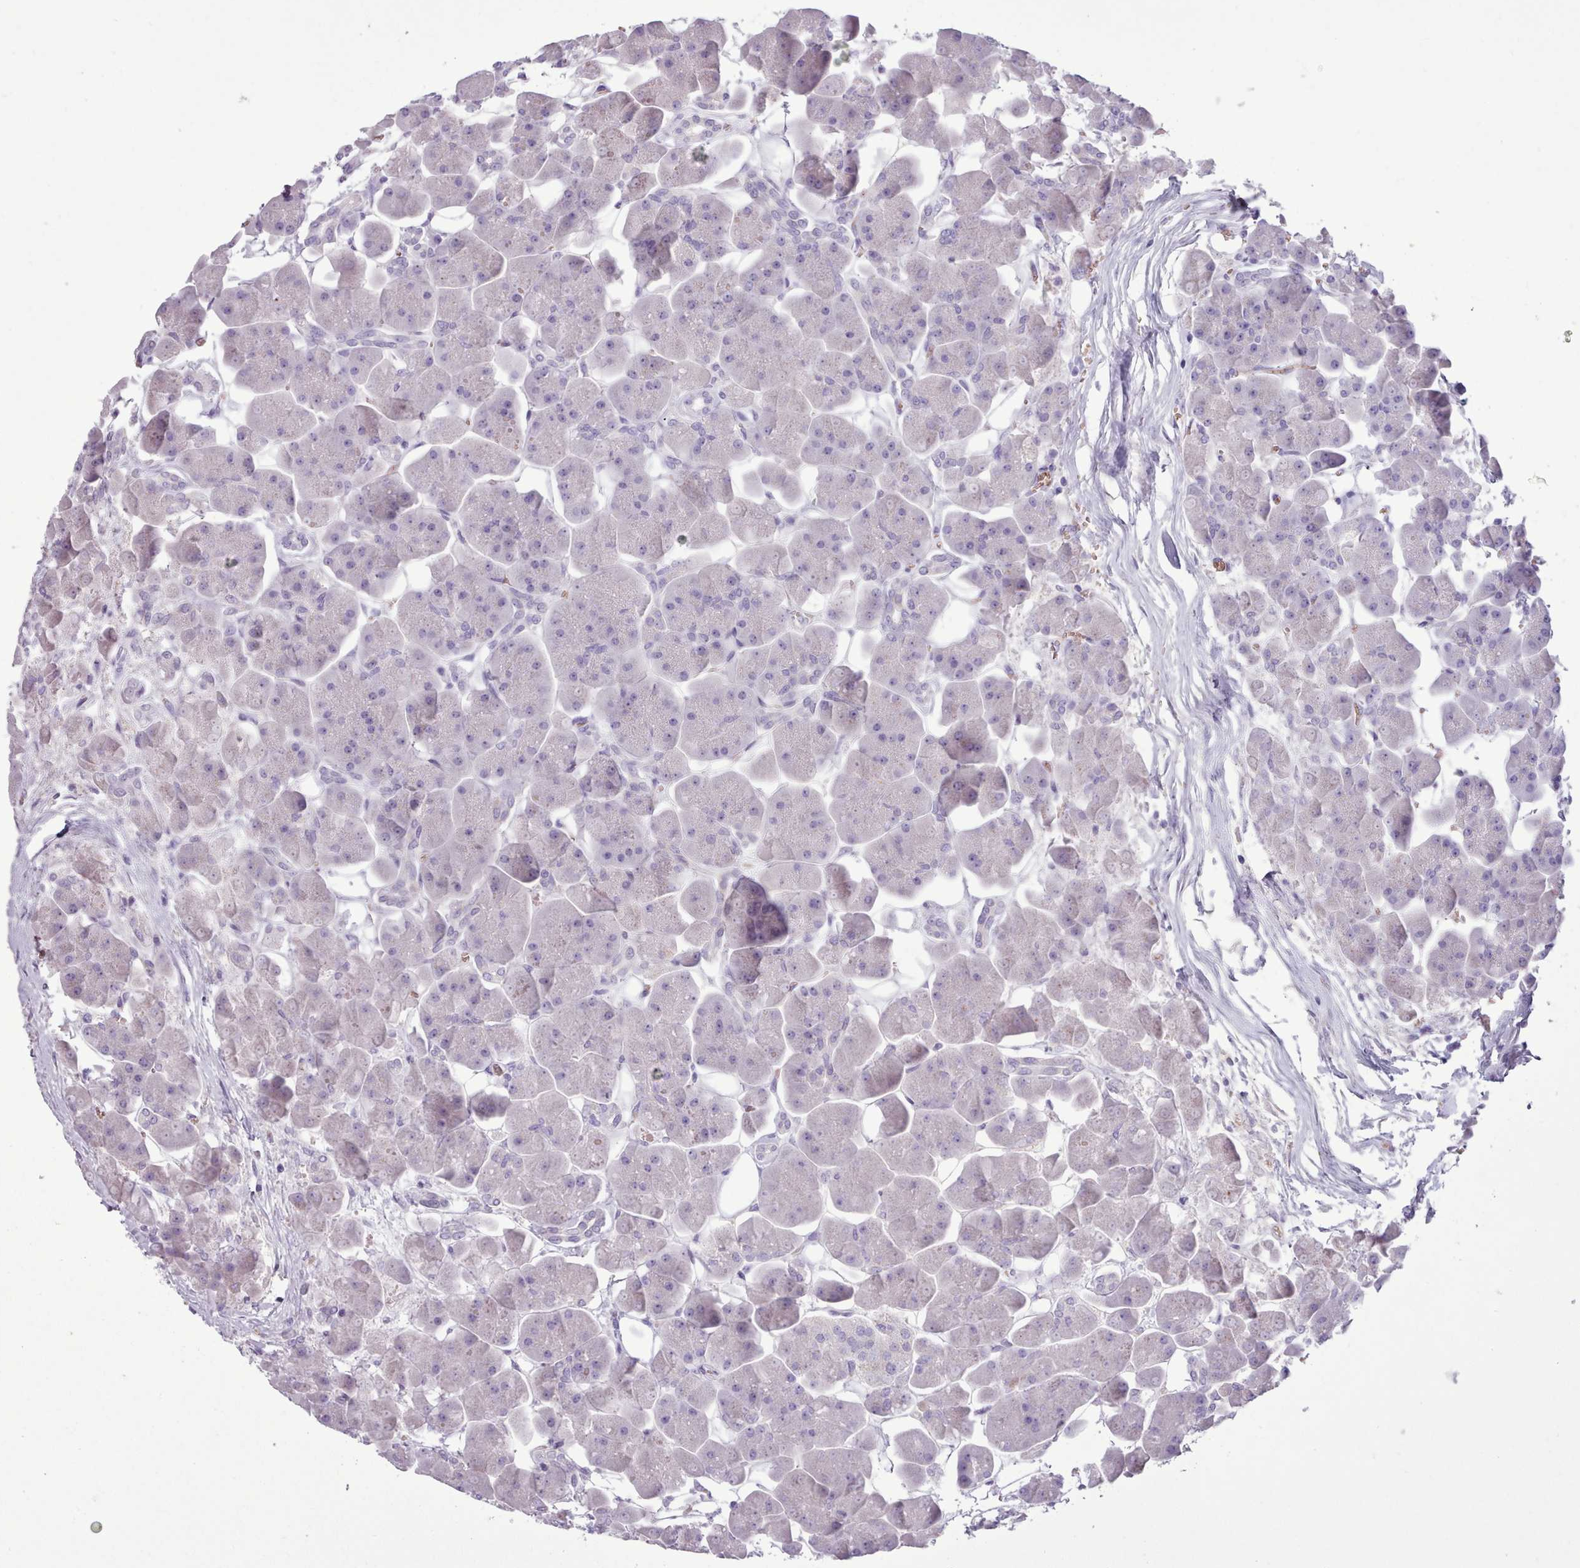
{"staining": {"intensity": "negative", "quantity": "none", "location": "none"}, "tissue": "pancreas", "cell_type": "Exocrine glandular cells", "image_type": "normal", "snomed": [{"axis": "morphology", "description": "Normal tissue, NOS"}, {"axis": "topography", "description": "Pancreas"}], "caption": "There is no significant positivity in exocrine glandular cells of pancreas. (Stains: DAB IHC with hematoxylin counter stain, Microscopy: brightfield microscopy at high magnification).", "gene": "AK4P3", "patient": {"sex": "male", "age": 66}}